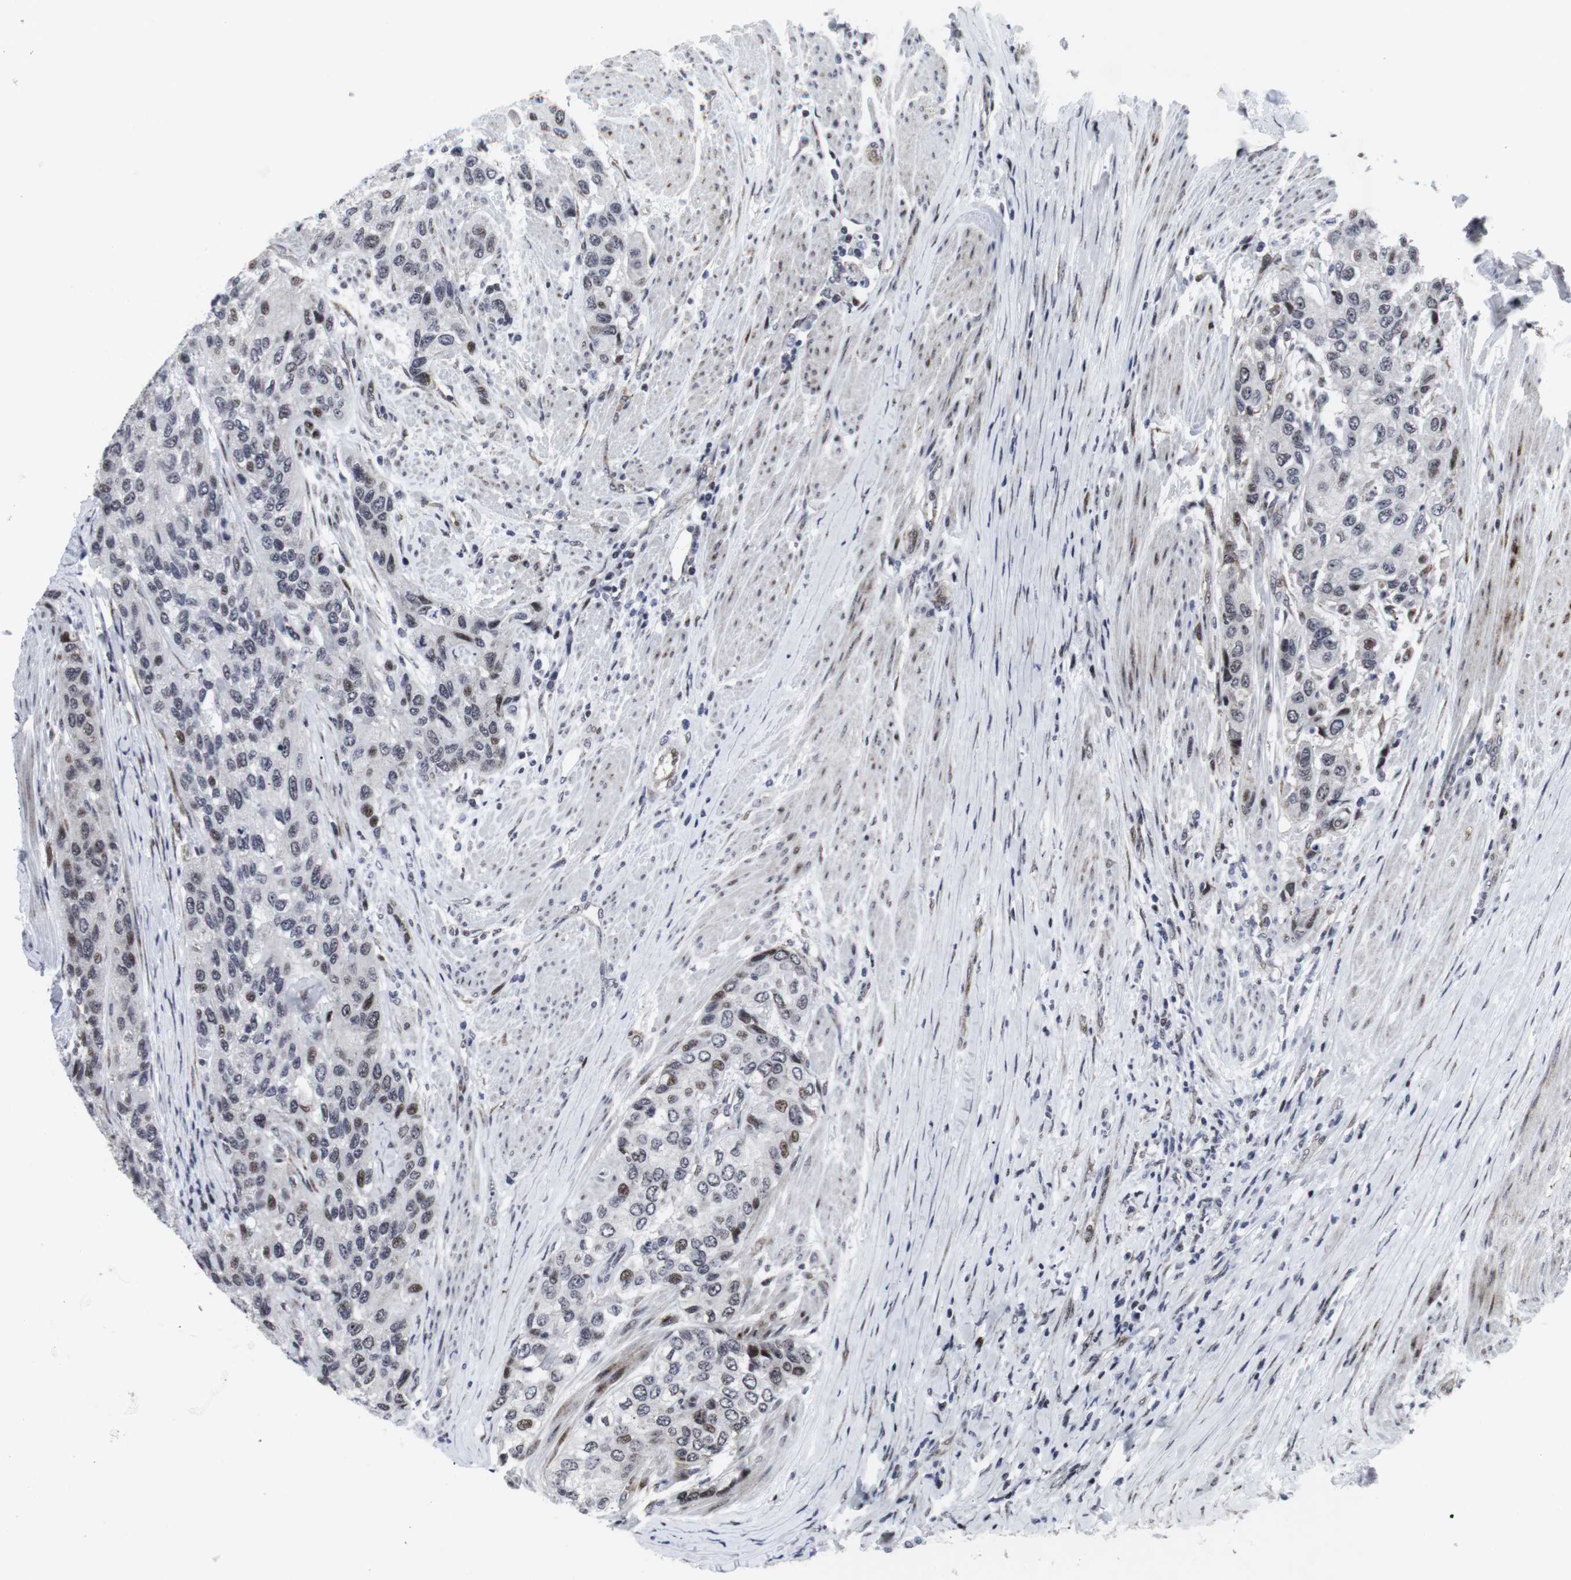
{"staining": {"intensity": "moderate", "quantity": "<25%", "location": "nuclear"}, "tissue": "urothelial cancer", "cell_type": "Tumor cells", "image_type": "cancer", "snomed": [{"axis": "morphology", "description": "Urothelial carcinoma, High grade"}, {"axis": "topography", "description": "Urinary bladder"}], "caption": "Immunohistochemical staining of high-grade urothelial carcinoma shows moderate nuclear protein positivity in about <25% of tumor cells.", "gene": "MLH1", "patient": {"sex": "female", "age": 56}}